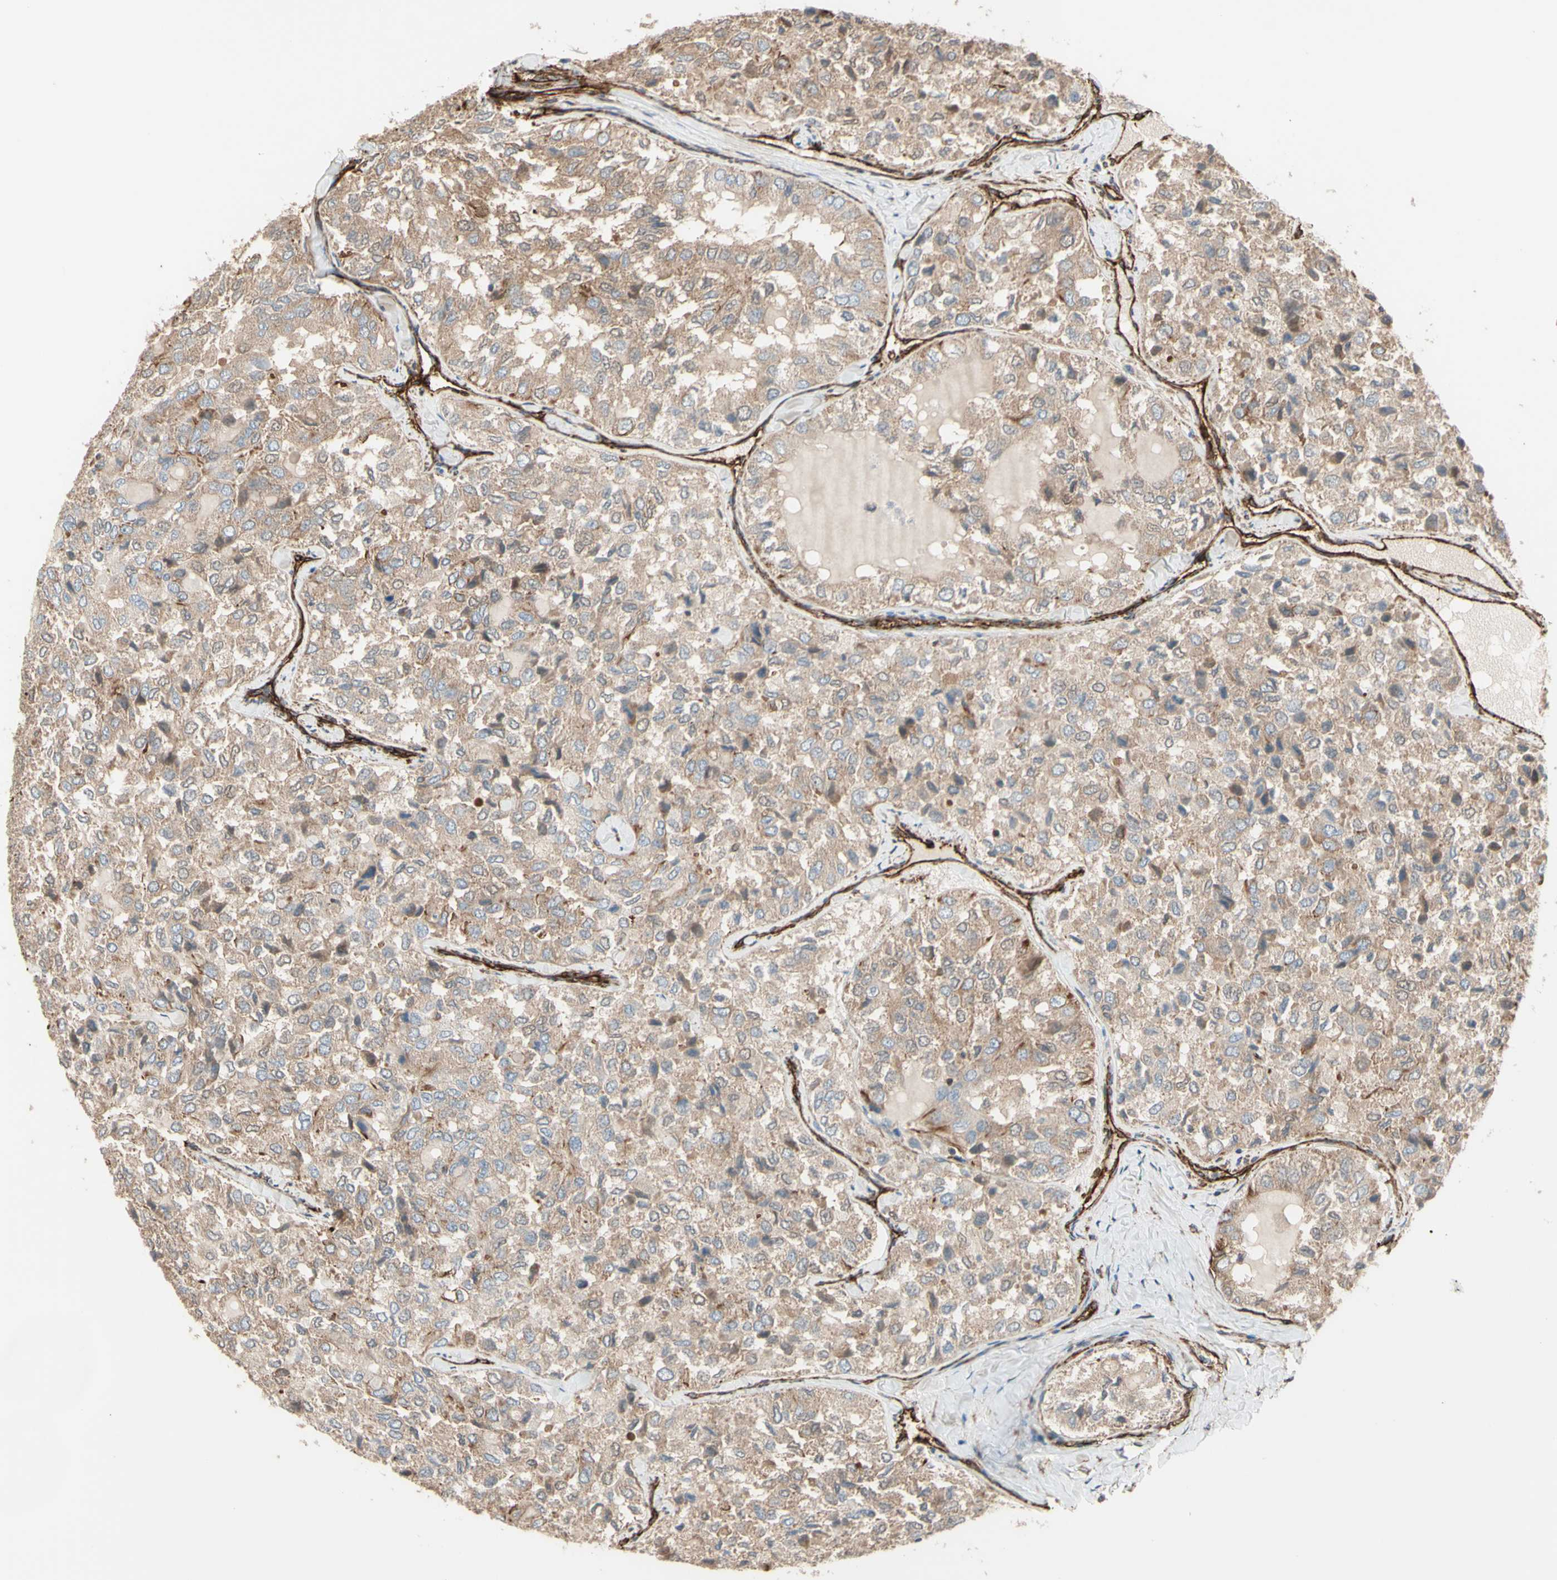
{"staining": {"intensity": "weak", "quantity": "25%-75%", "location": "cytoplasmic/membranous"}, "tissue": "thyroid cancer", "cell_type": "Tumor cells", "image_type": "cancer", "snomed": [{"axis": "morphology", "description": "Follicular adenoma carcinoma, NOS"}, {"axis": "topography", "description": "Thyroid gland"}], "caption": "Tumor cells exhibit low levels of weak cytoplasmic/membranous positivity in about 25%-75% of cells in human thyroid cancer. Nuclei are stained in blue.", "gene": "TRAF2", "patient": {"sex": "male", "age": 75}}